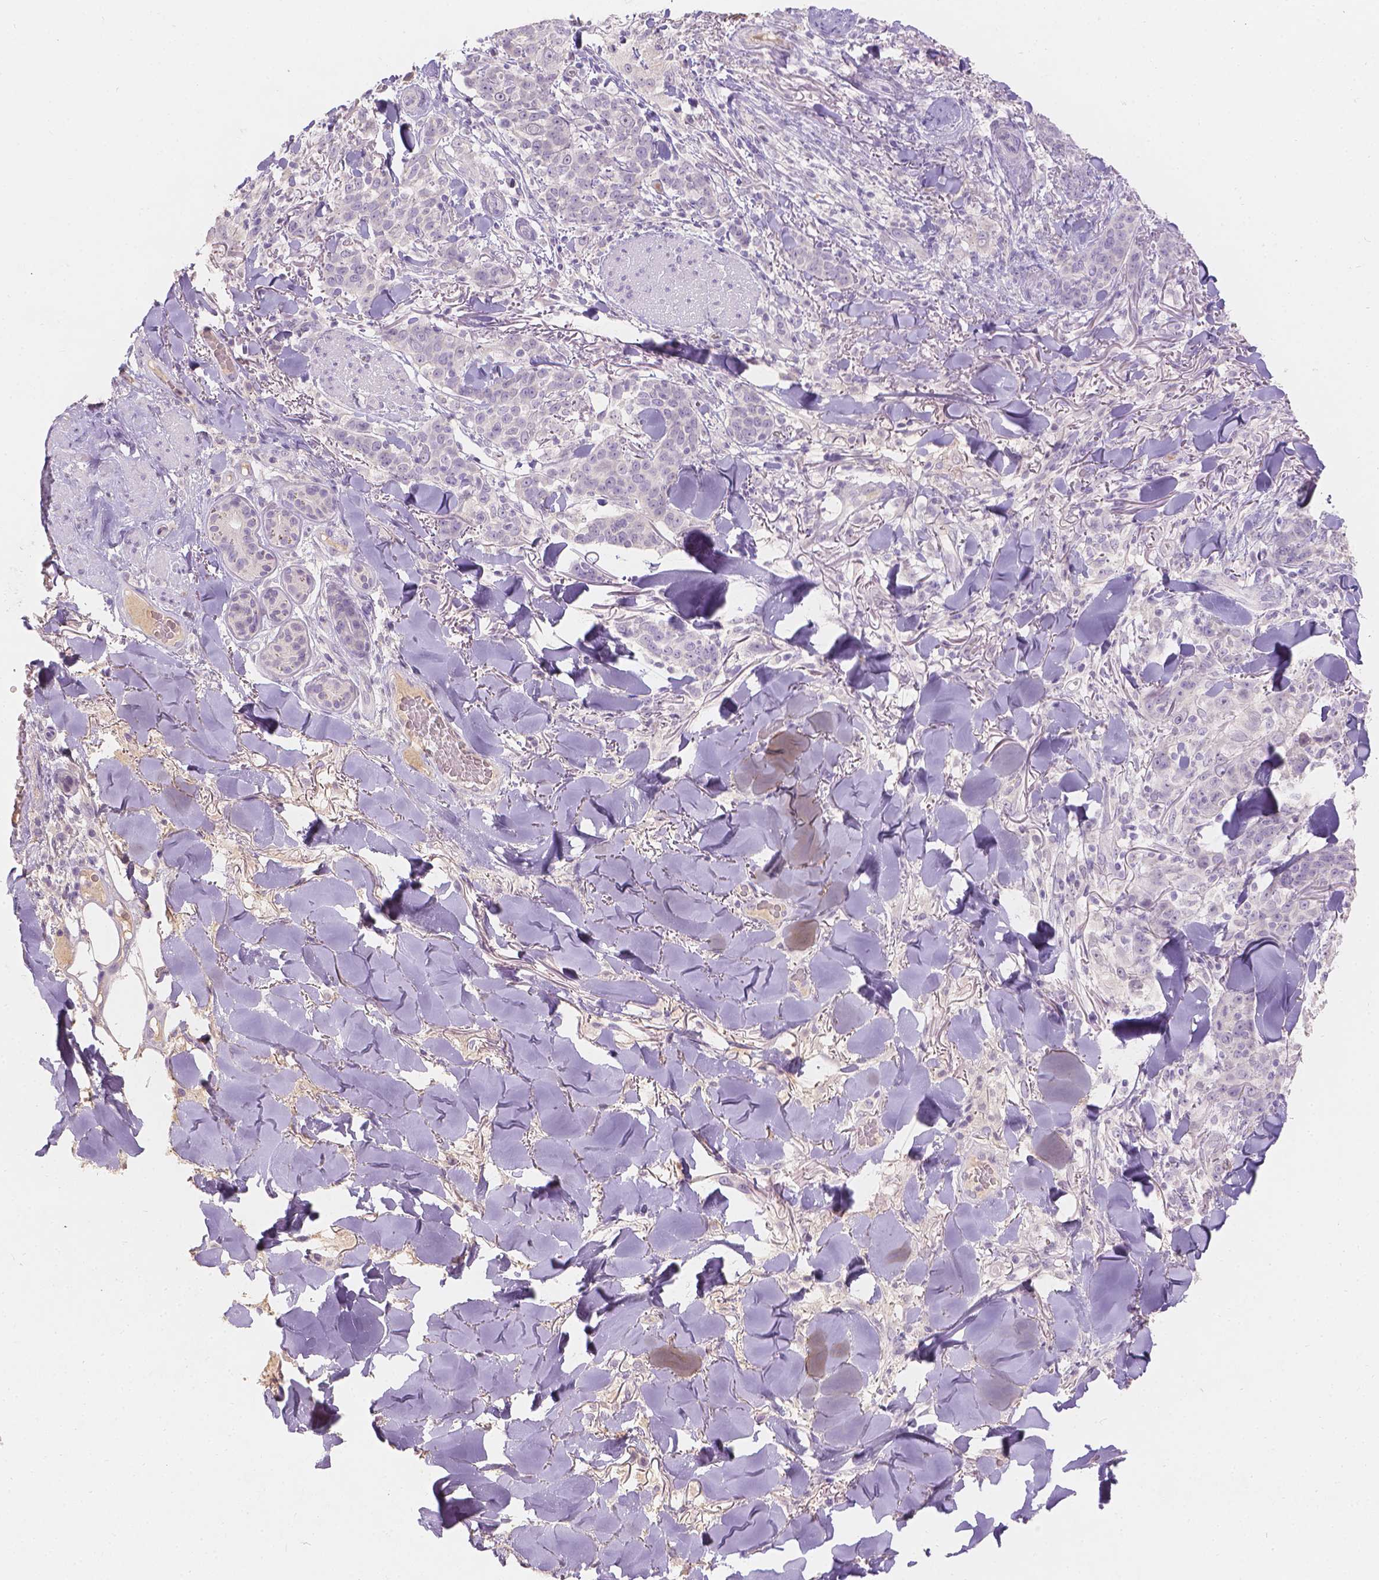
{"staining": {"intensity": "negative", "quantity": "none", "location": "none"}, "tissue": "skin cancer", "cell_type": "Tumor cells", "image_type": "cancer", "snomed": [{"axis": "morphology", "description": "Normal tissue, NOS"}, {"axis": "morphology", "description": "Squamous cell carcinoma, NOS"}, {"axis": "topography", "description": "Skin"}], "caption": "The immunohistochemistry (IHC) histopathology image has no significant expression in tumor cells of skin cancer (squamous cell carcinoma) tissue.", "gene": "DCAF4L1", "patient": {"sex": "female", "age": 83}}